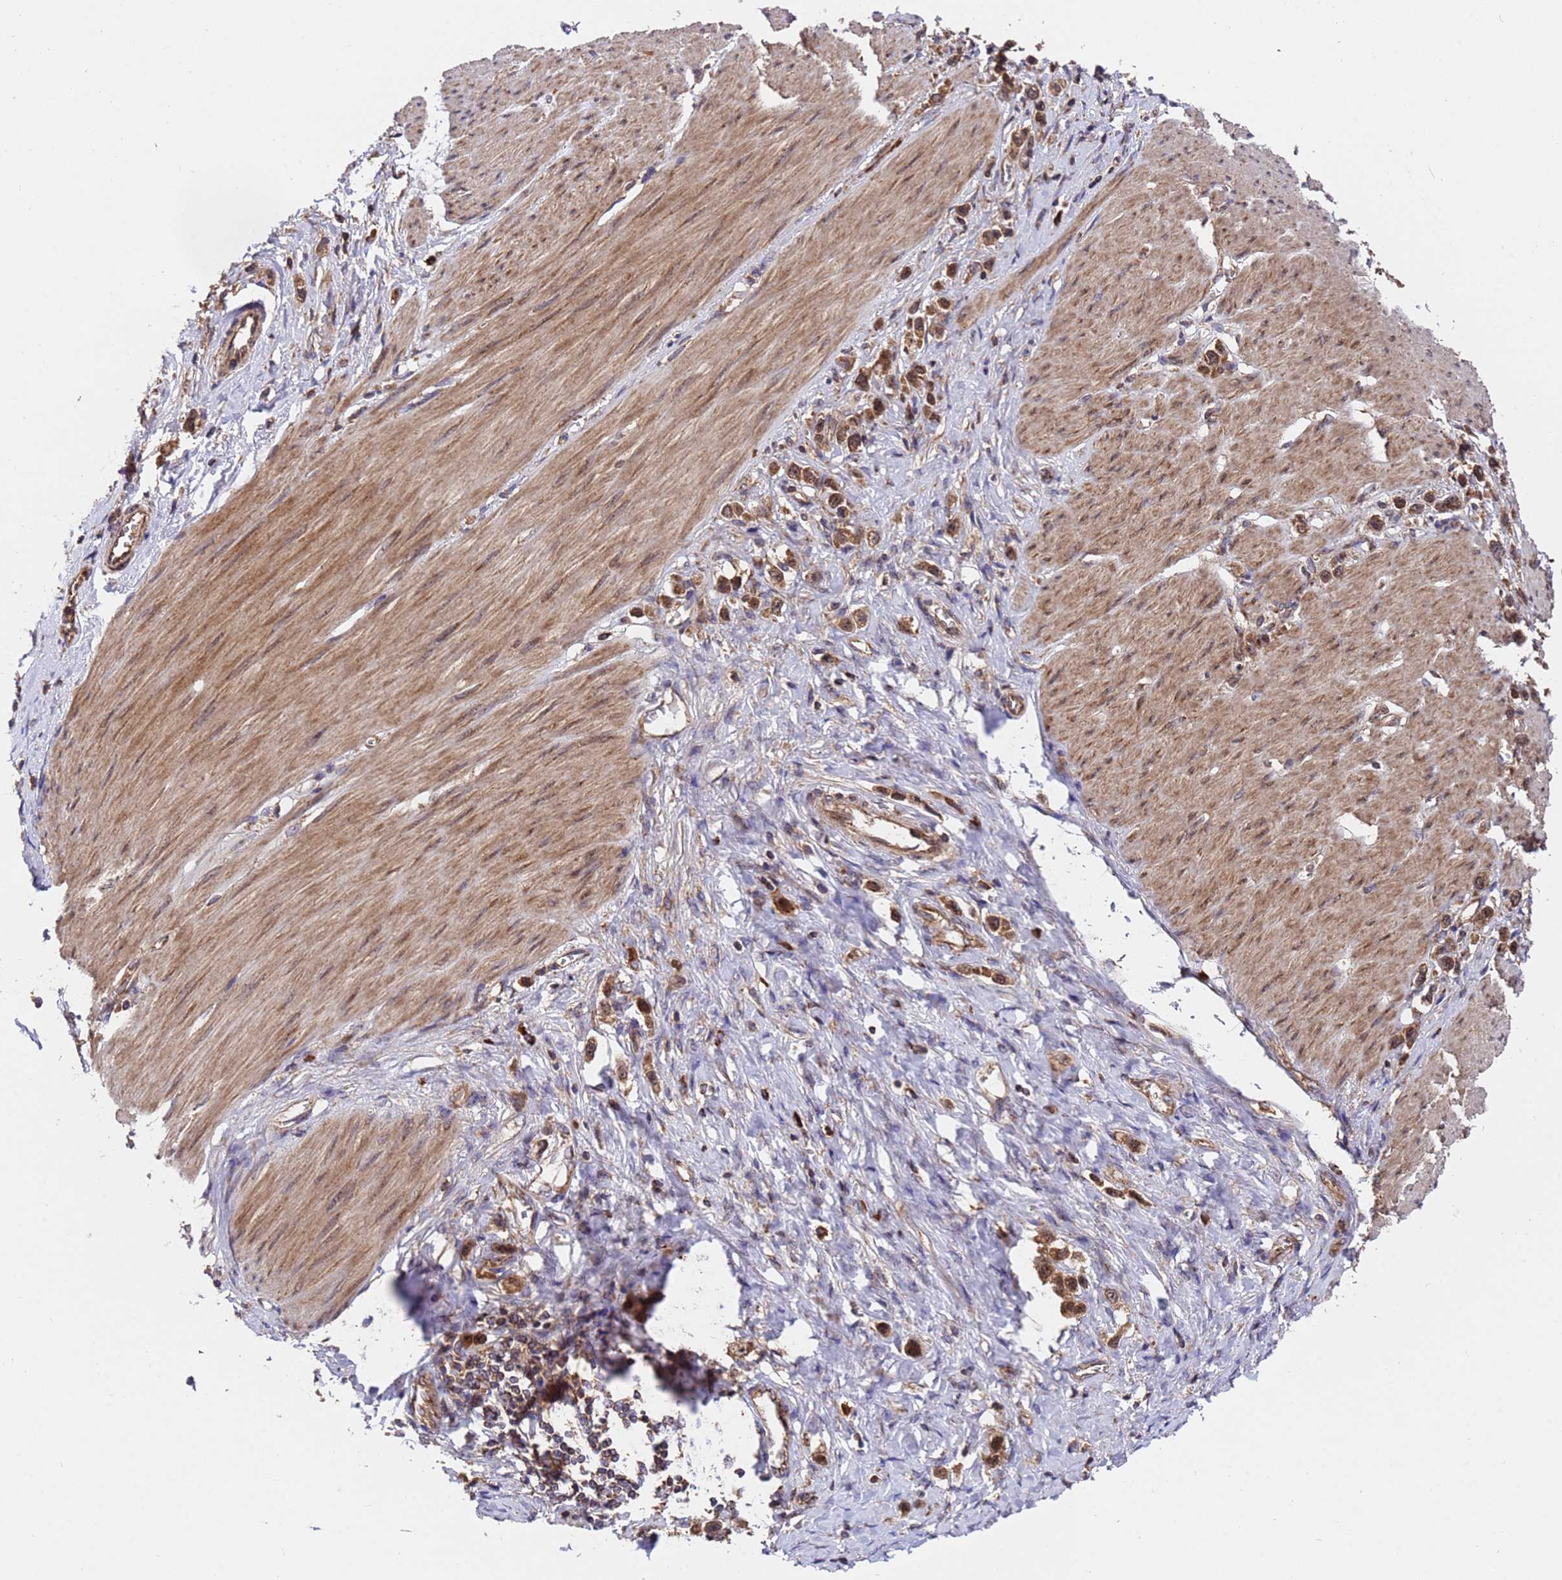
{"staining": {"intensity": "moderate", "quantity": ">75%", "location": "cytoplasmic/membranous"}, "tissue": "stomach cancer", "cell_type": "Tumor cells", "image_type": "cancer", "snomed": [{"axis": "morphology", "description": "Normal tissue, NOS"}, {"axis": "morphology", "description": "Adenocarcinoma, NOS"}, {"axis": "topography", "description": "Stomach, upper"}, {"axis": "topography", "description": "Stomach"}], "caption": "Adenocarcinoma (stomach) was stained to show a protein in brown. There is medium levels of moderate cytoplasmic/membranous staining in about >75% of tumor cells.", "gene": "TSR3", "patient": {"sex": "female", "age": 65}}